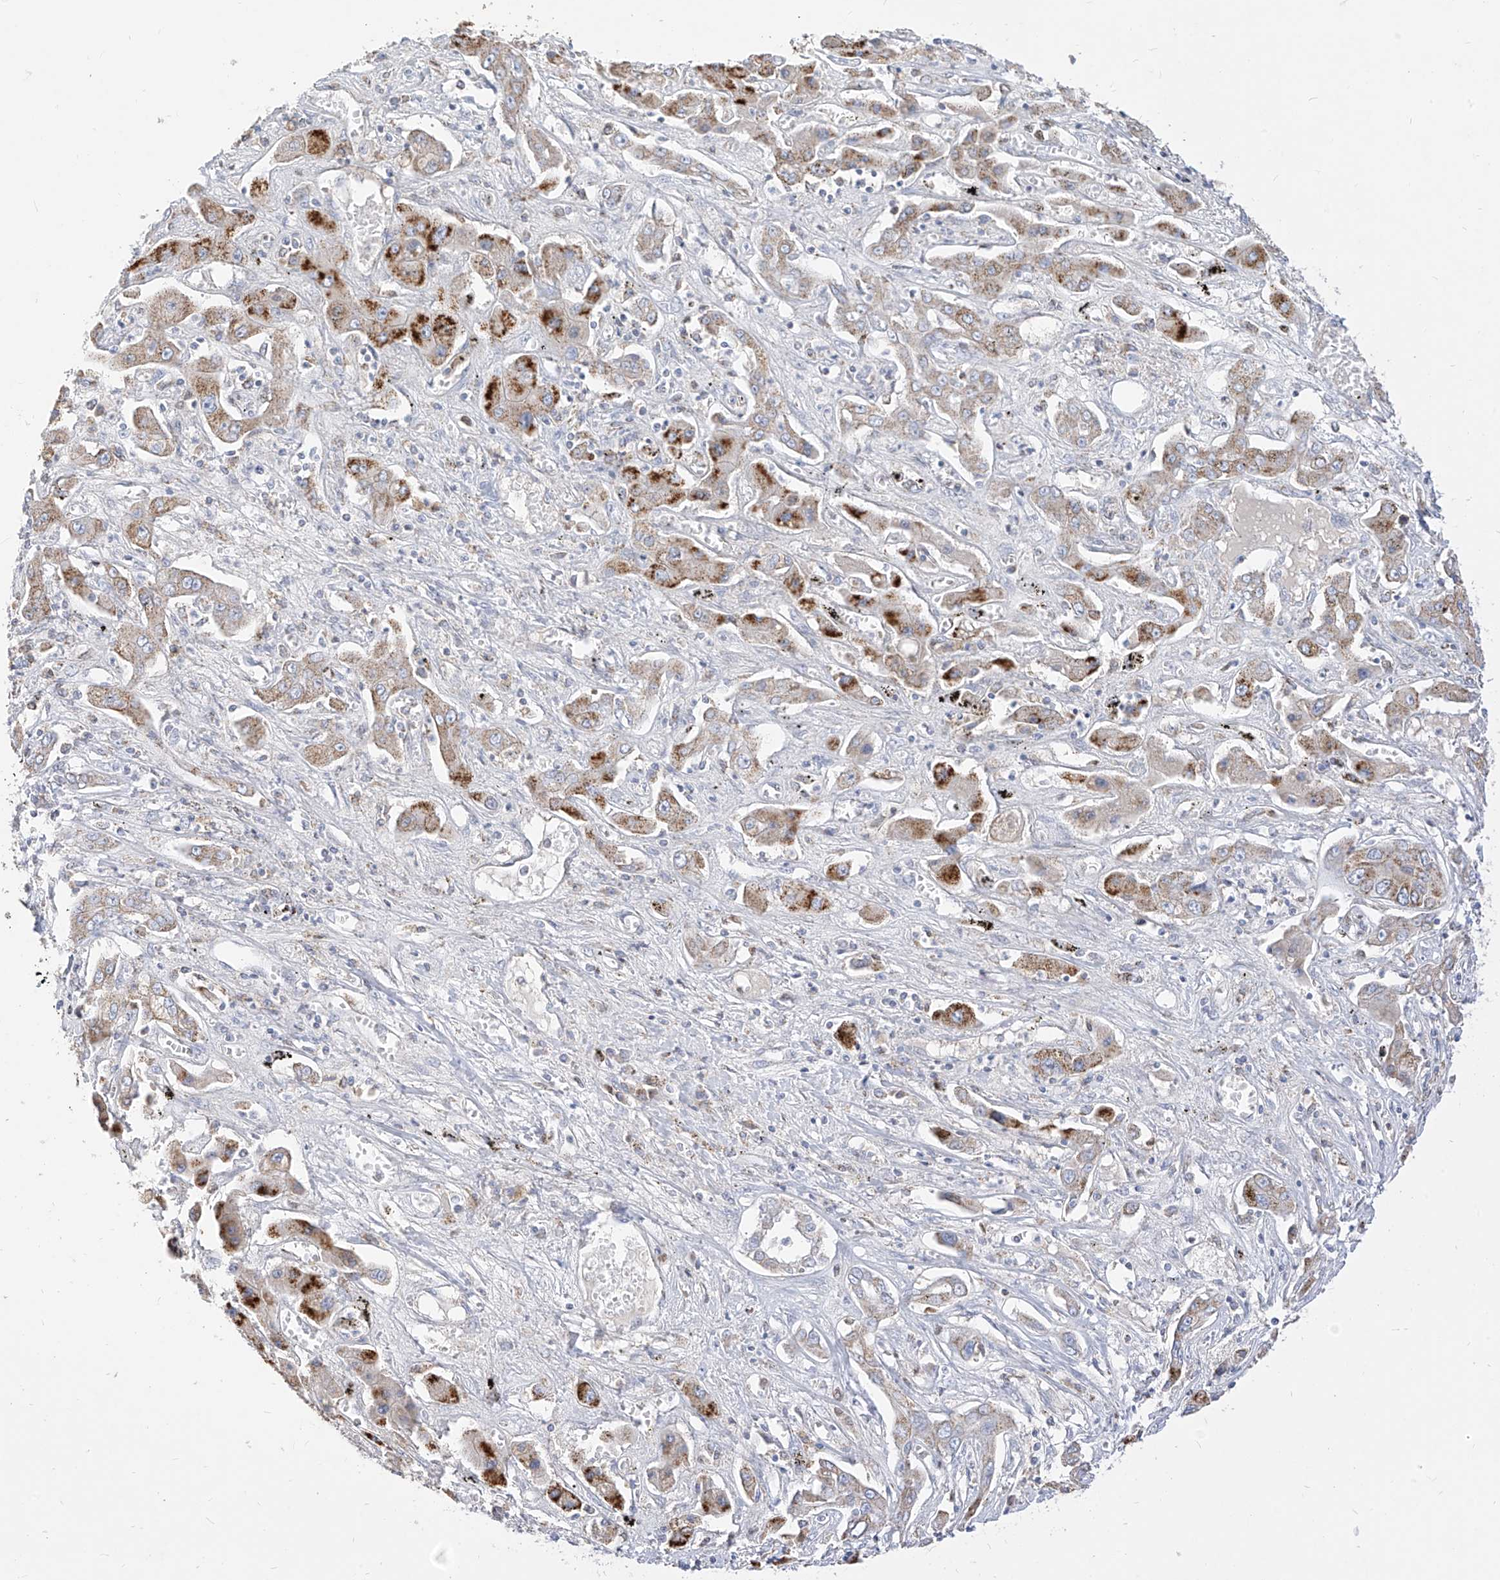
{"staining": {"intensity": "negative", "quantity": "none", "location": "none"}, "tissue": "liver cancer", "cell_type": "Tumor cells", "image_type": "cancer", "snomed": [{"axis": "morphology", "description": "Cholangiocarcinoma"}, {"axis": "topography", "description": "Liver"}], "caption": "This is an immunohistochemistry micrograph of human cholangiocarcinoma (liver). There is no expression in tumor cells.", "gene": "RASA2", "patient": {"sex": "male", "age": 67}}